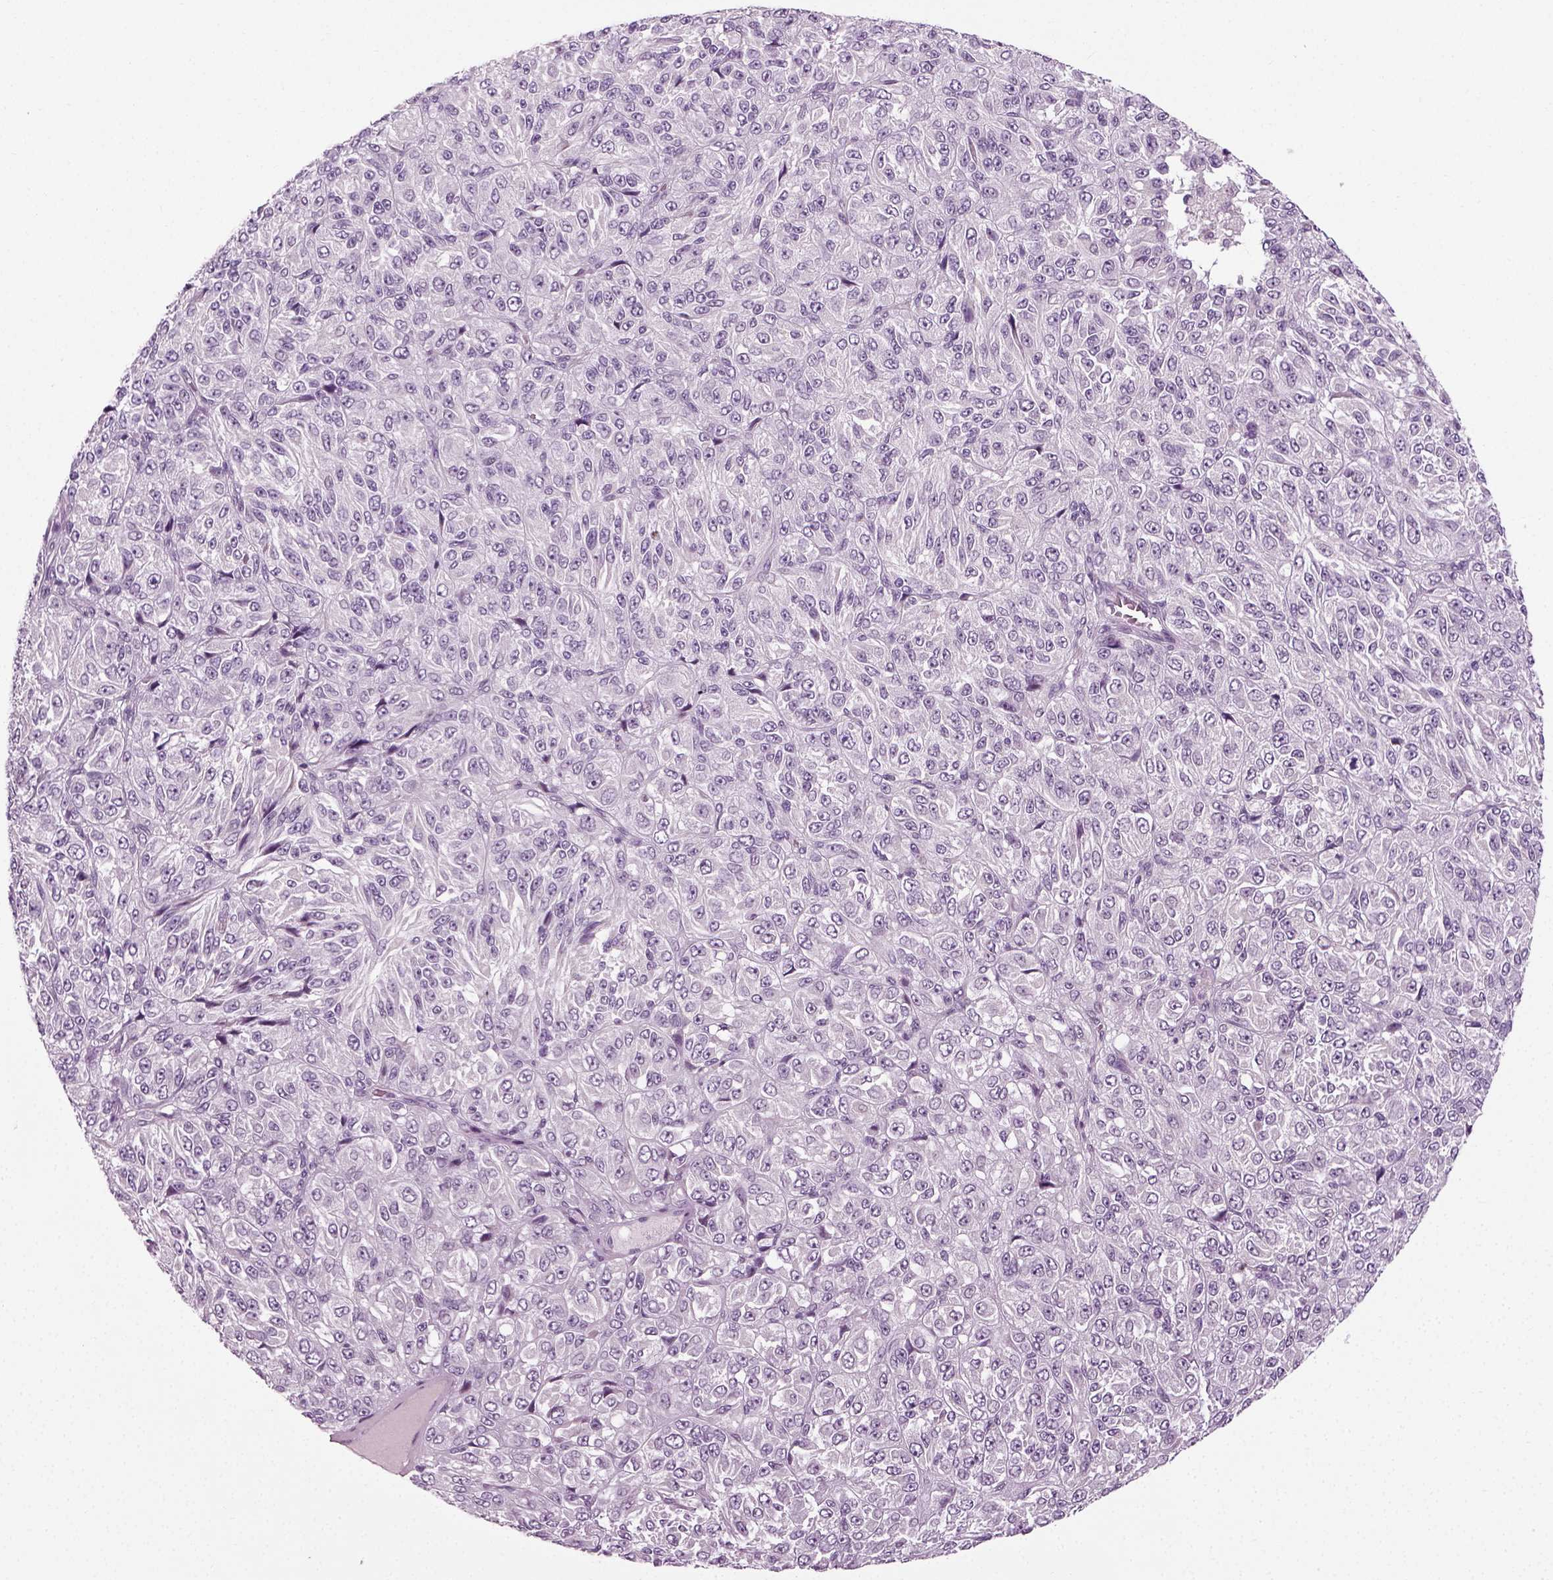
{"staining": {"intensity": "negative", "quantity": "none", "location": "none"}, "tissue": "melanoma", "cell_type": "Tumor cells", "image_type": "cancer", "snomed": [{"axis": "morphology", "description": "Malignant melanoma, Metastatic site"}, {"axis": "topography", "description": "Brain"}], "caption": "A high-resolution histopathology image shows immunohistochemistry staining of melanoma, which demonstrates no significant positivity in tumor cells.", "gene": "SCG5", "patient": {"sex": "female", "age": 56}}